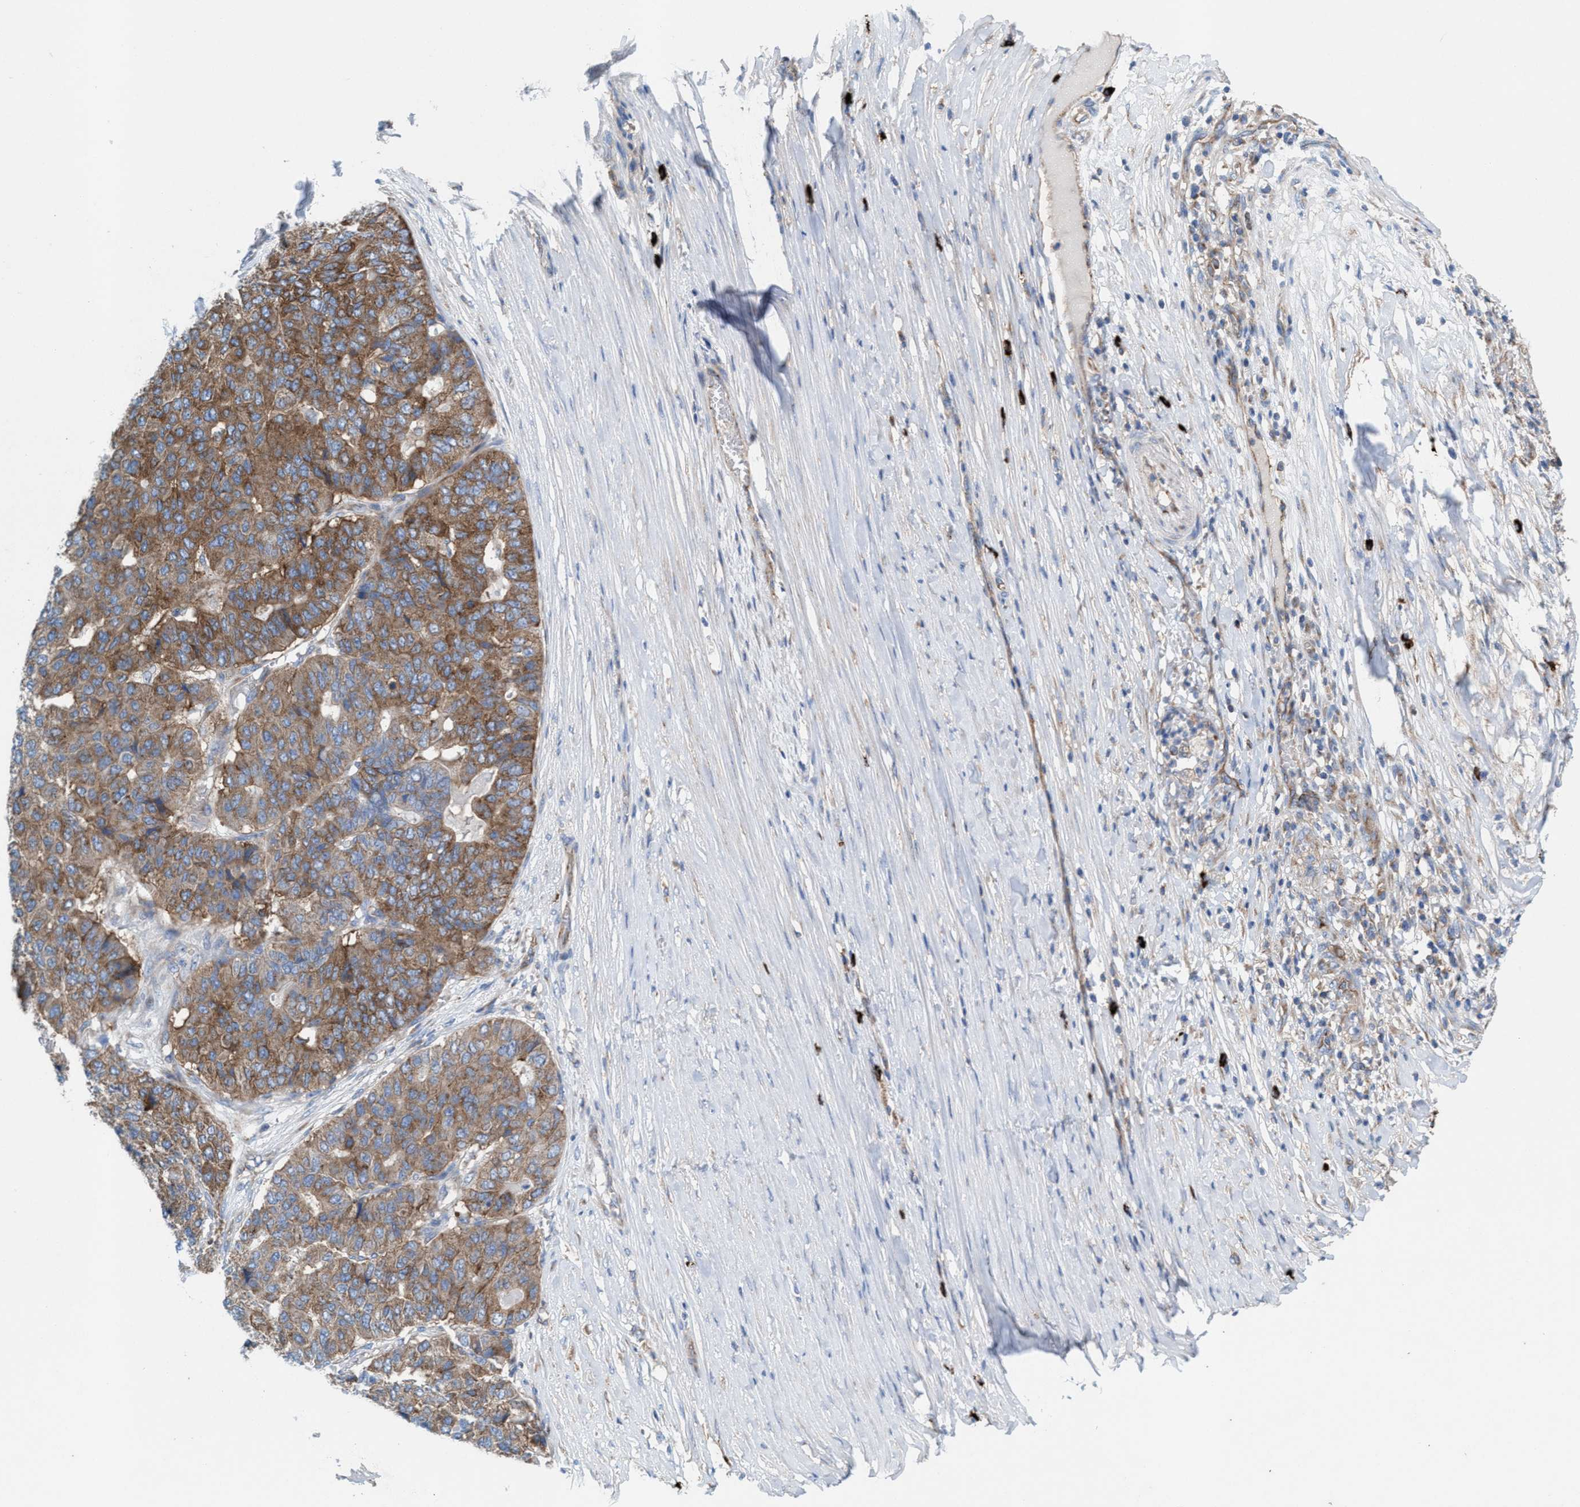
{"staining": {"intensity": "moderate", "quantity": "25%-75%", "location": "cytoplasmic/membranous"}, "tissue": "pancreatic cancer", "cell_type": "Tumor cells", "image_type": "cancer", "snomed": [{"axis": "morphology", "description": "Adenocarcinoma, NOS"}, {"axis": "topography", "description": "Pancreas"}], "caption": "Immunohistochemical staining of pancreatic cancer (adenocarcinoma) exhibits moderate cytoplasmic/membranous protein expression in about 25%-75% of tumor cells. The staining was performed using DAB (3,3'-diaminobenzidine), with brown indicating positive protein expression. Nuclei are stained blue with hematoxylin.", "gene": "NYAP1", "patient": {"sex": "male", "age": 50}}